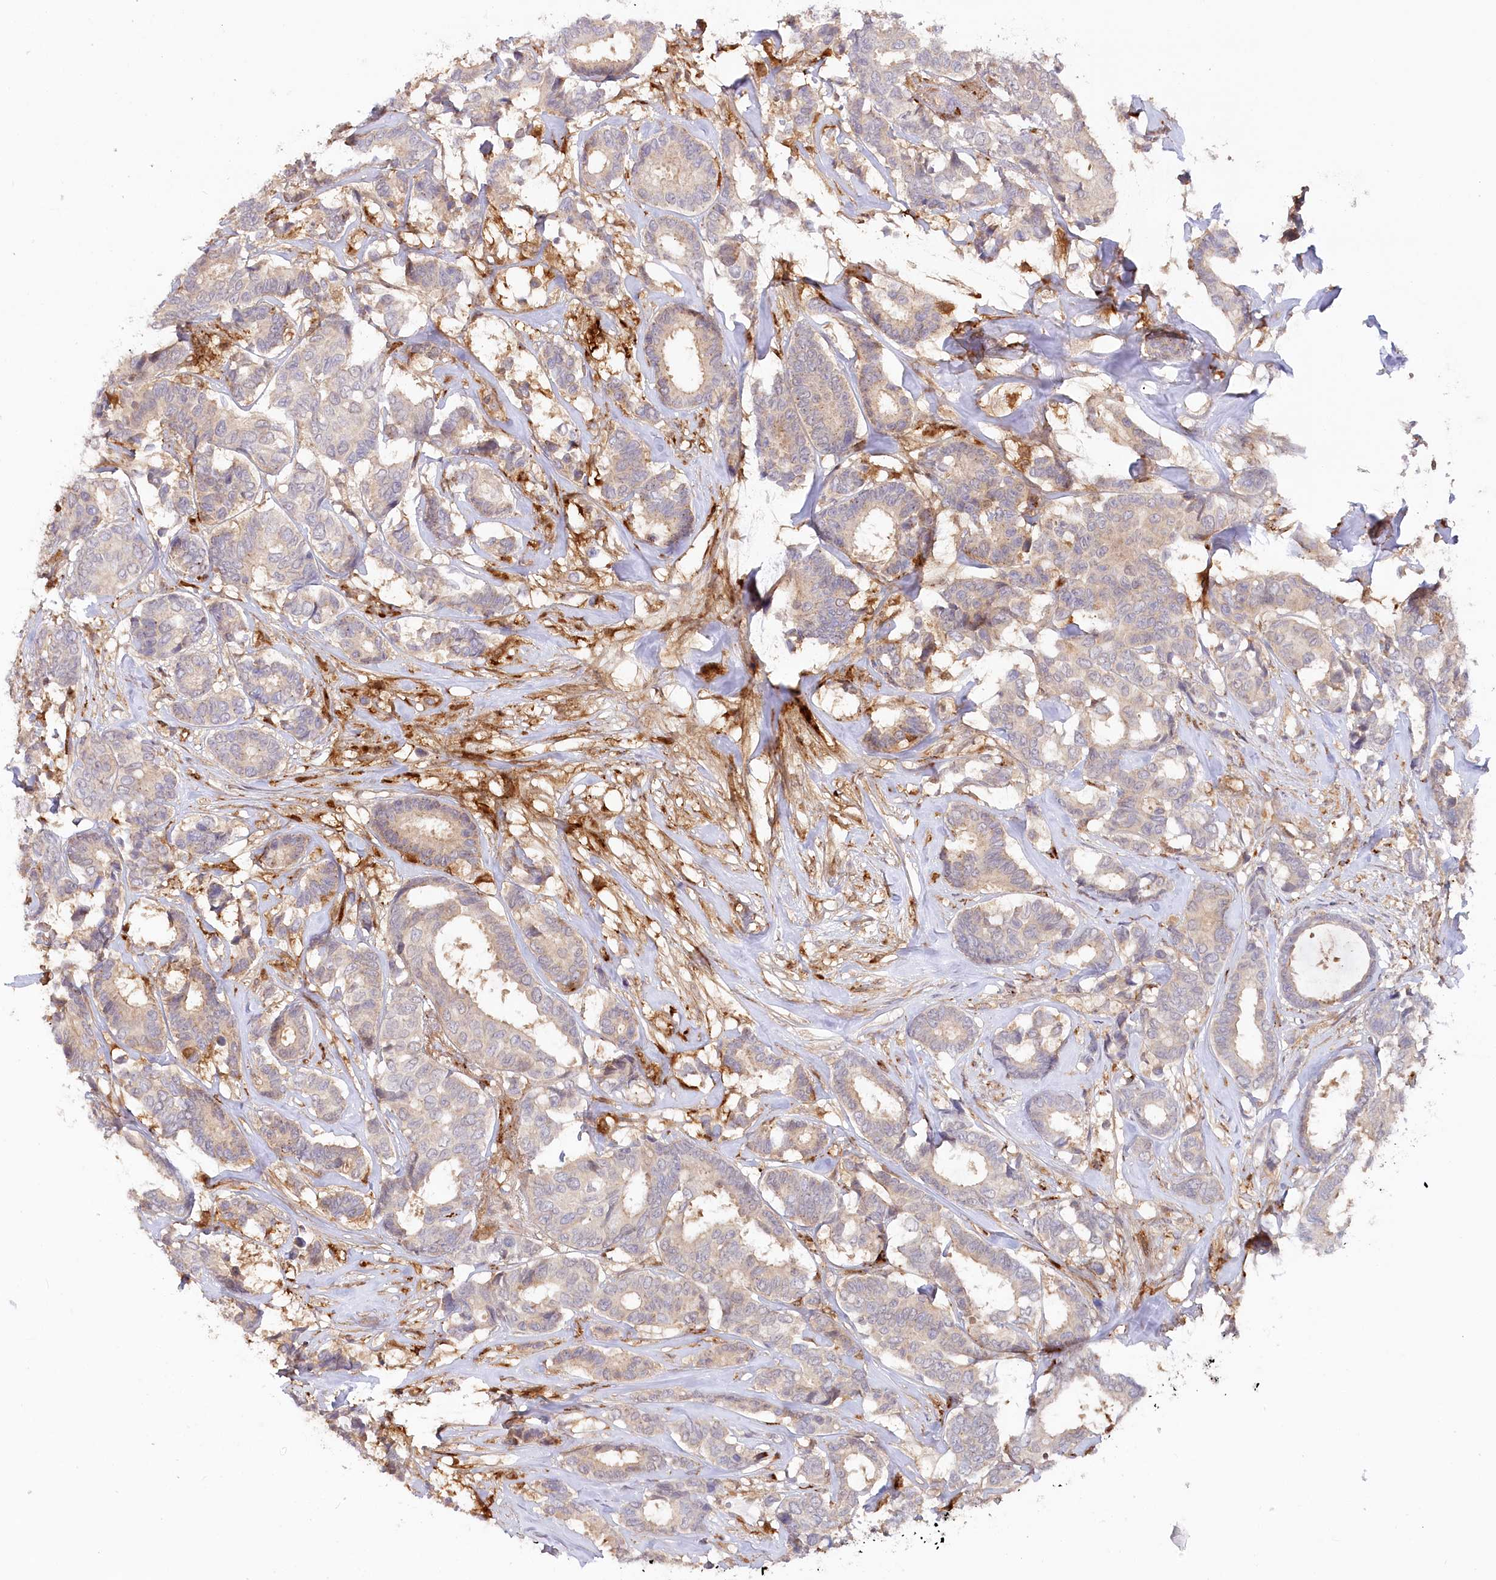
{"staining": {"intensity": "weak", "quantity": "<25%", "location": "cytoplasmic/membranous"}, "tissue": "breast cancer", "cell_type": "Tumor cells", "image_type": "cancer", "snomed": [{"axis": "morphology", "description": "Duct carcinoma"}, {"axis": "topography", "description": "Breast"}], "caption": "A high-resolution histopathology image shows immunohistochemistry (IHC) staining of breast infiltrating ductal carcinoma, which exhibits no significant positivity in tumor cells.", "gene": "GBE1", "patient": {"sex": "female", "age": 87}}